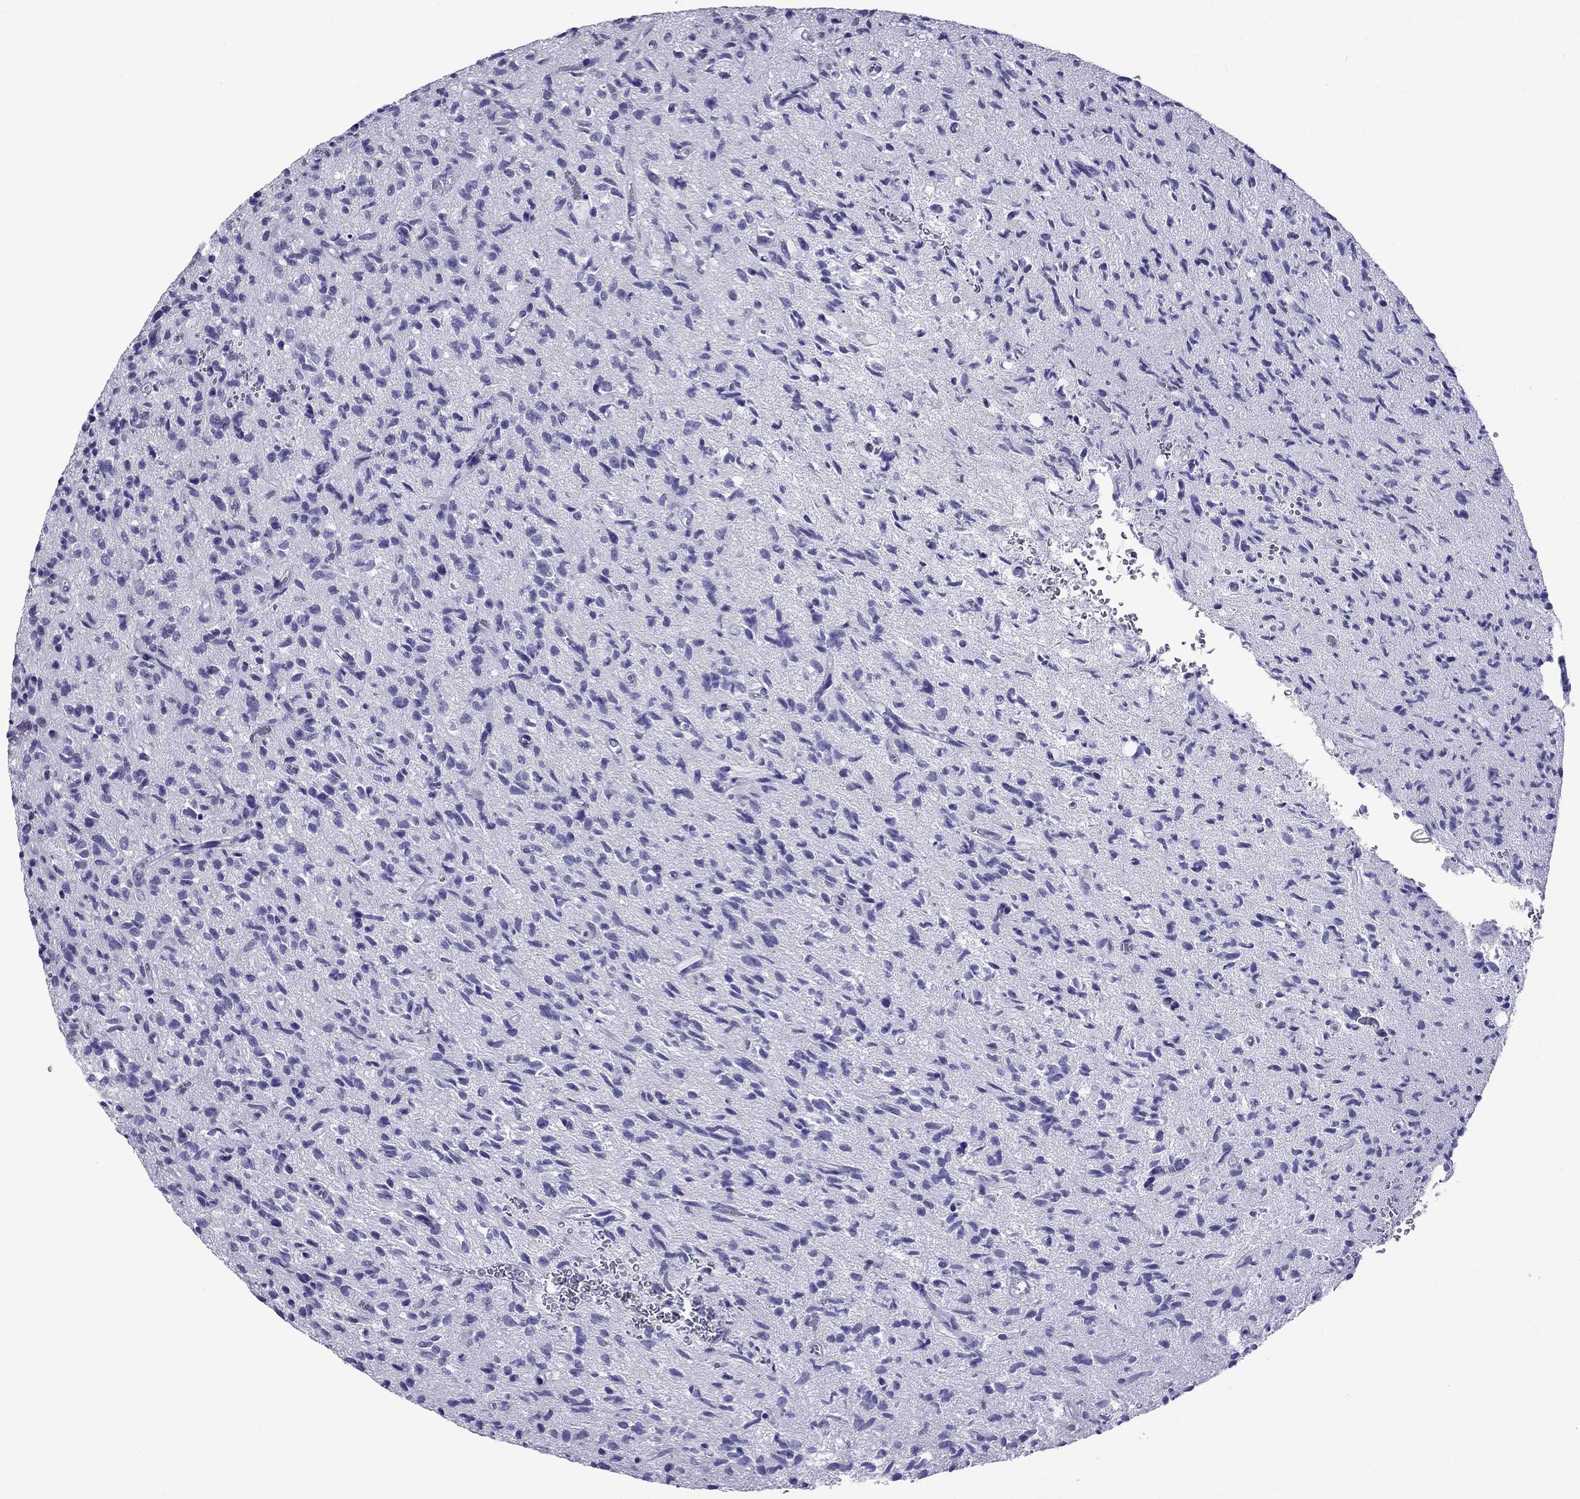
{"staining": {"intensity": "negative", "quantity": "none", "location": "none"}, "tissue": "glioma", "cell_type": "Tumor cells", "image_type": "cancer", "snomed": [{"axis": "morphology", "description": "Glioma, malignant, High grade"}, {"axis": "topography", "description": "Brain"}], "caption": "DAB (3,3'-diaminobenzidine) immunohistochemical staining of malignant glioma (high-grade) exhibits no significant expression in tumor cells.", "gene": "ARR3", "patient": {"sex": "male", "age": 64}}